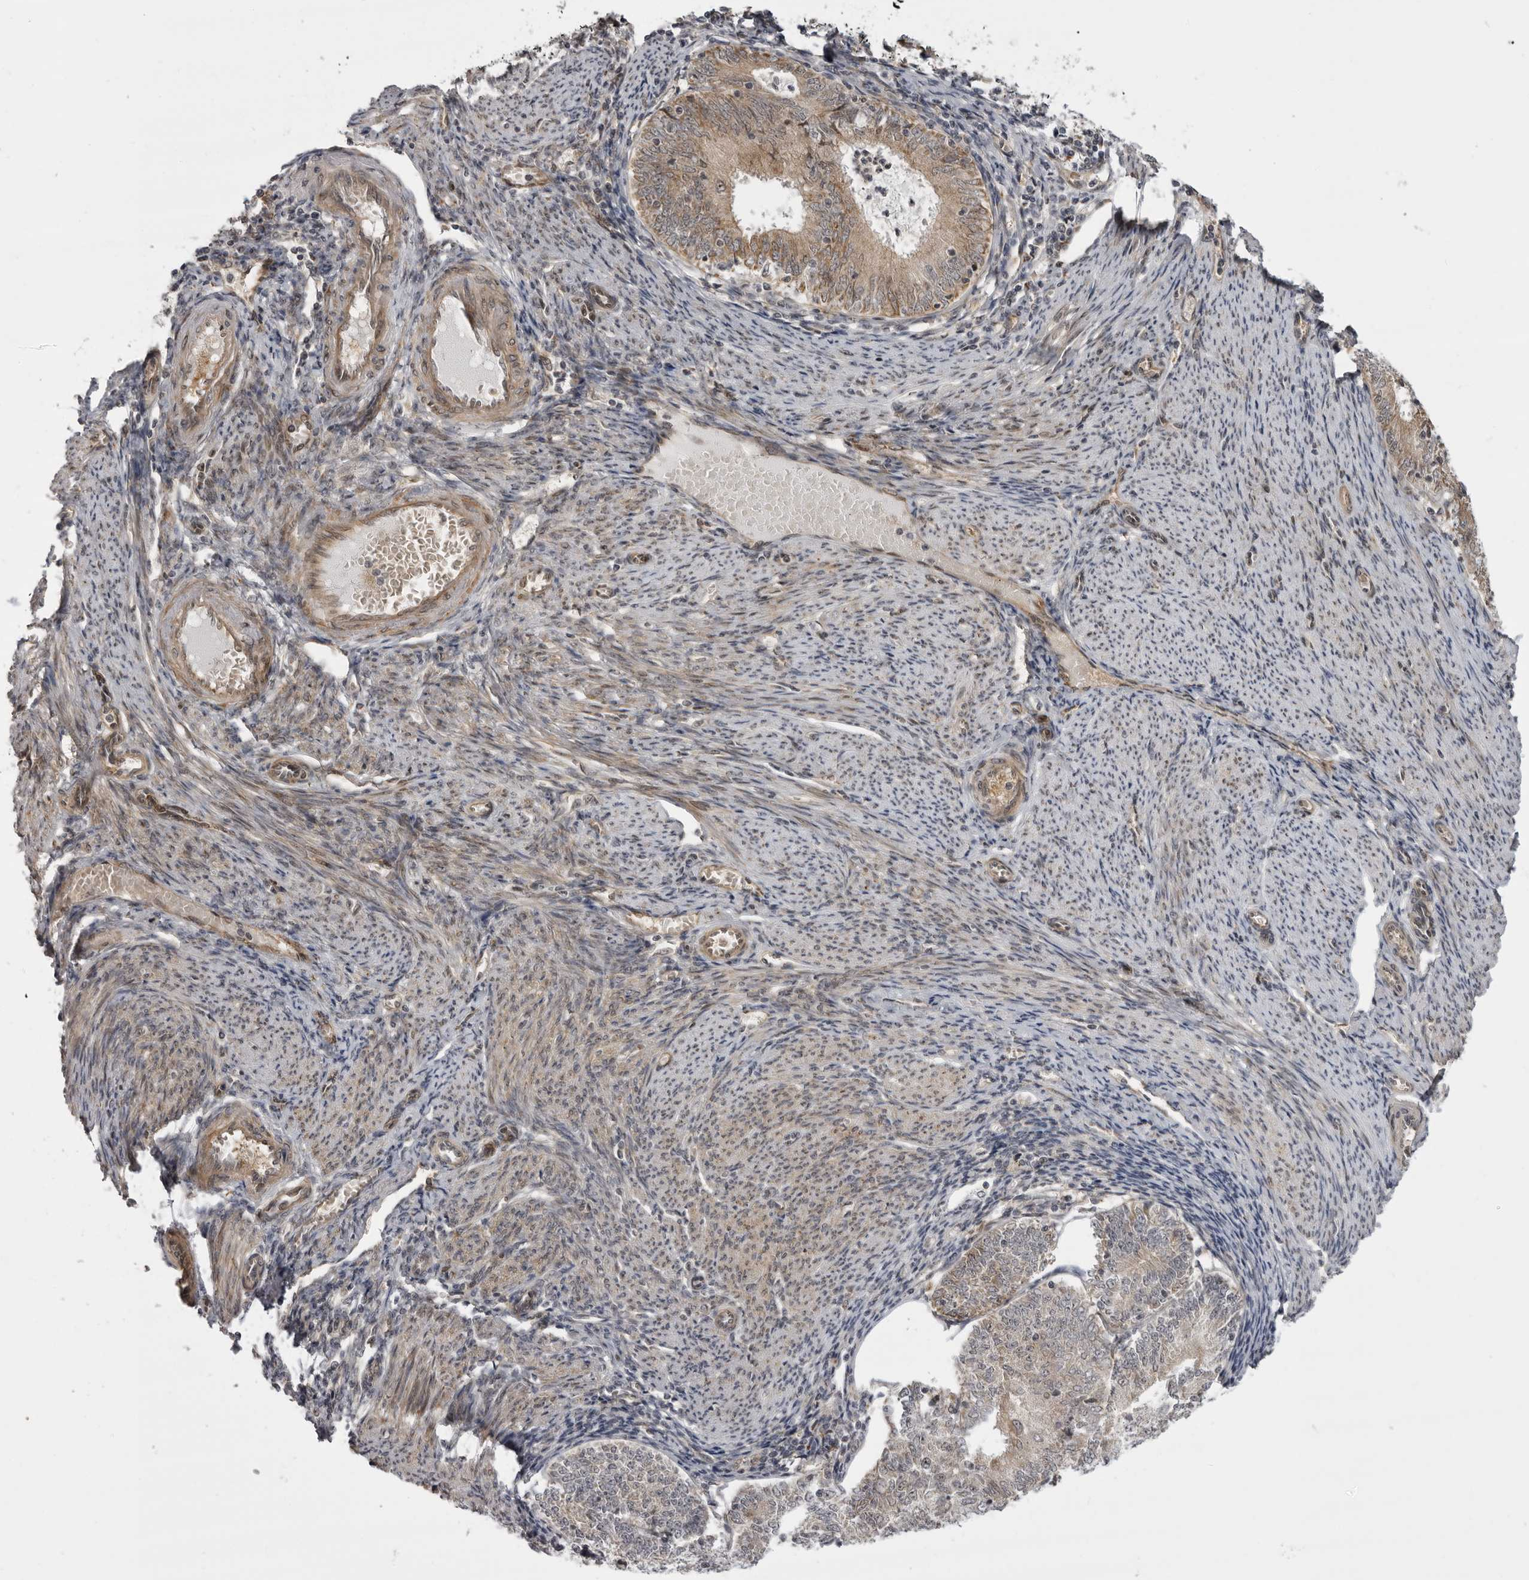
{"staining": {"intensity": "weak", "quantity": ">75%", "location": "cytoplasmic/membranous"}, "tissue": "endometrial cancer", "cell_type": "Tumor cells", "image_type": "cancer", "snomed": [{"axis": "morphology", "description": "Adenocarcinoma, NOS"}, {"axis": "topography", "description": "Endometrium"}], "caption": "An immunohistochemistry (IHC) micrograph of neoplastic tissue is shown. Protein staining in brown labels weak cytoplasmic/membranous positivity in adenocarcinoma (endometrial) within tumor cells.", "gene": "DNAH14", "patient": {"sex": "female", "age": 57}}